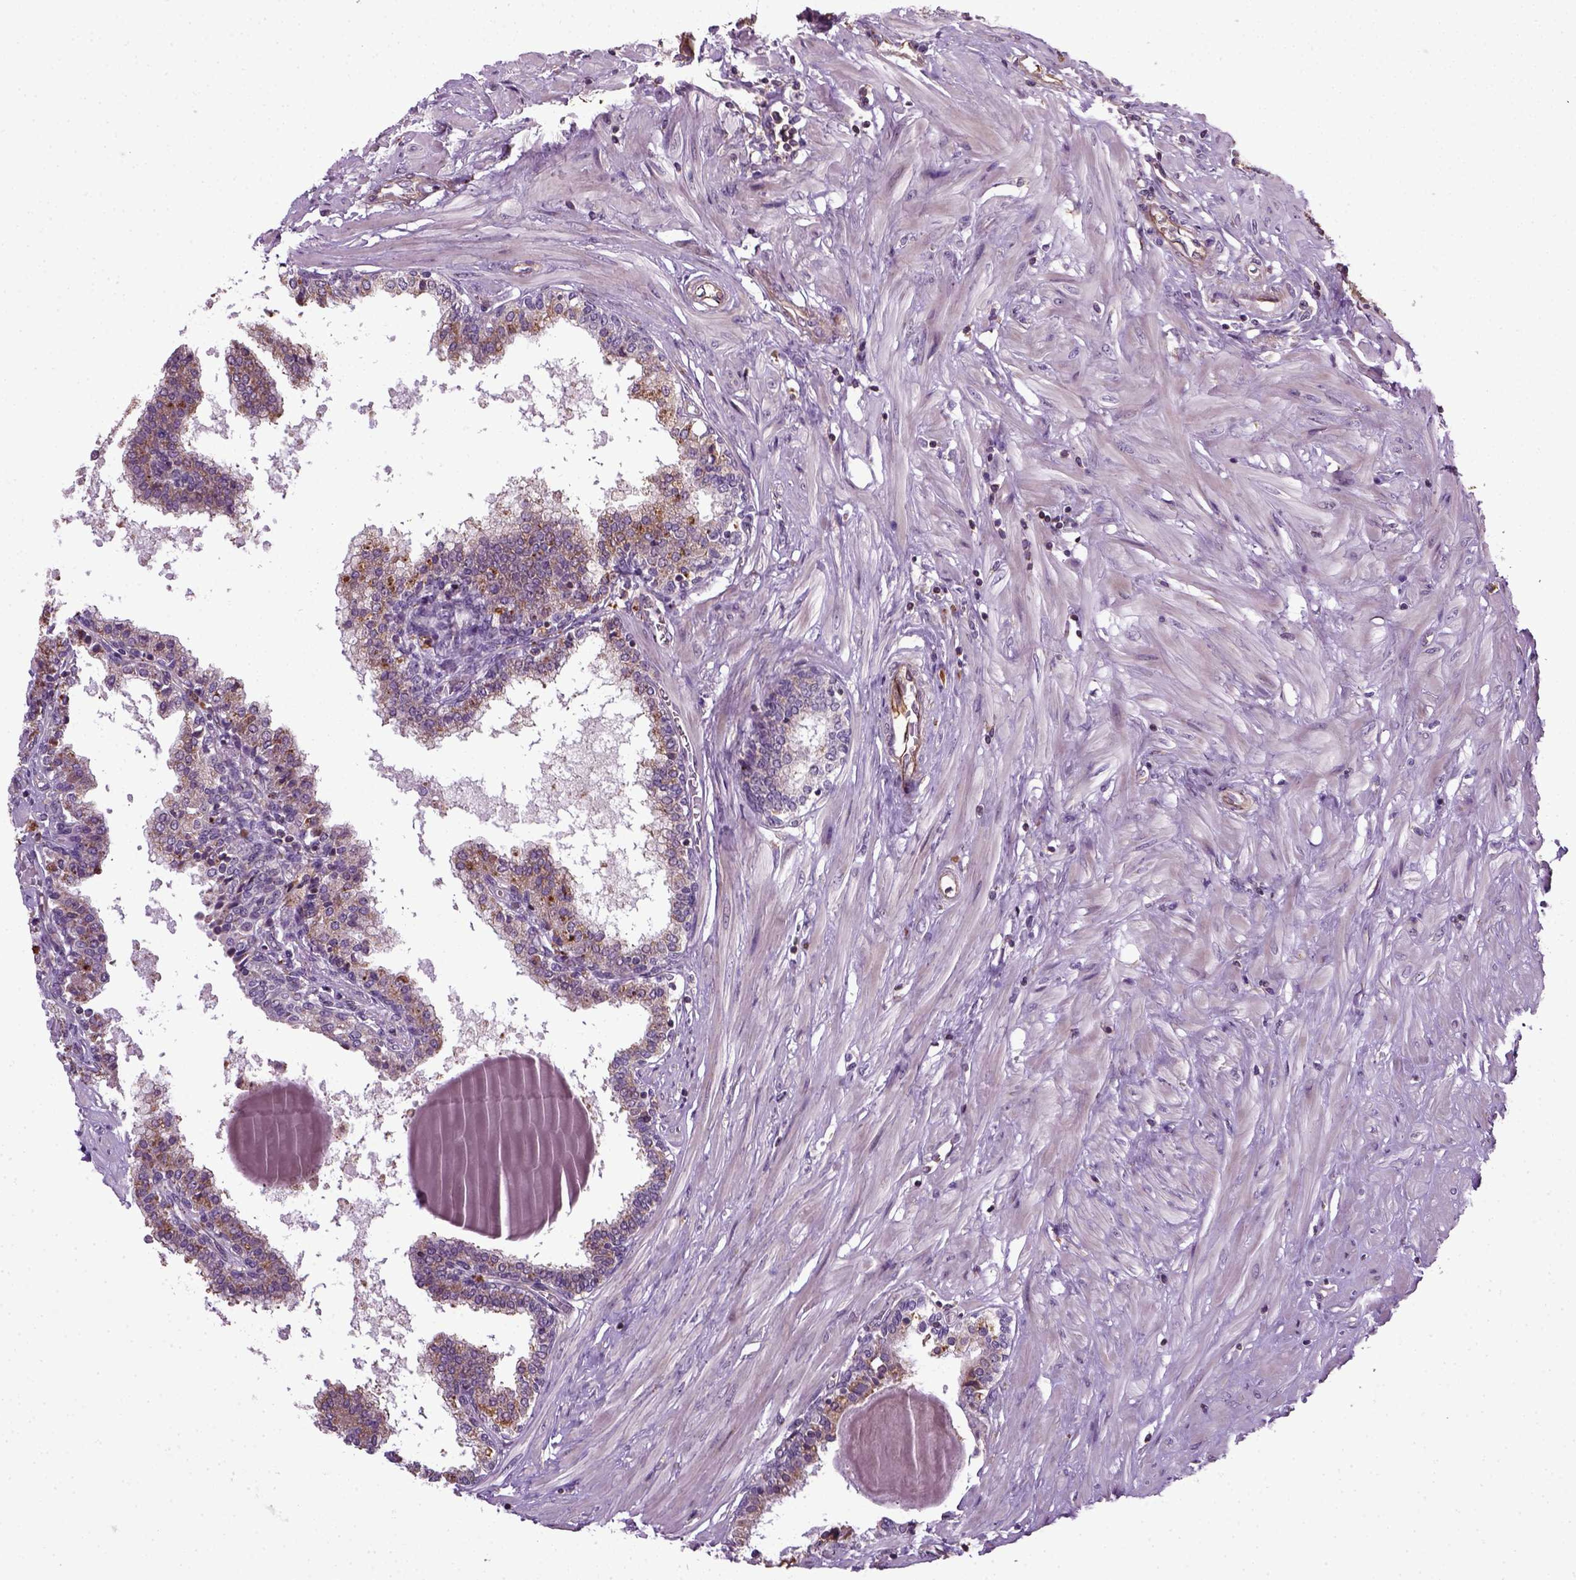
{"staining": {"intensity": "negative", "quantity": "none", "location": "none"}, "tissue": "prostate", "cell_type": "Glandular cells", "image_type": "normal", "snomed": [{"axis": "morphology", "description": "Normal tissue, NOS"}, {"axis": "topography", "description": "Prostate"}], "caption": "The photomicrograph exhibits no significant expression in glandular cells of prostate. (DAB immunohistochemistry (IHC) with hematoxylin counter stain).", "gene": "TPRG1", "patient": {"sex": "male", "age": 55}}